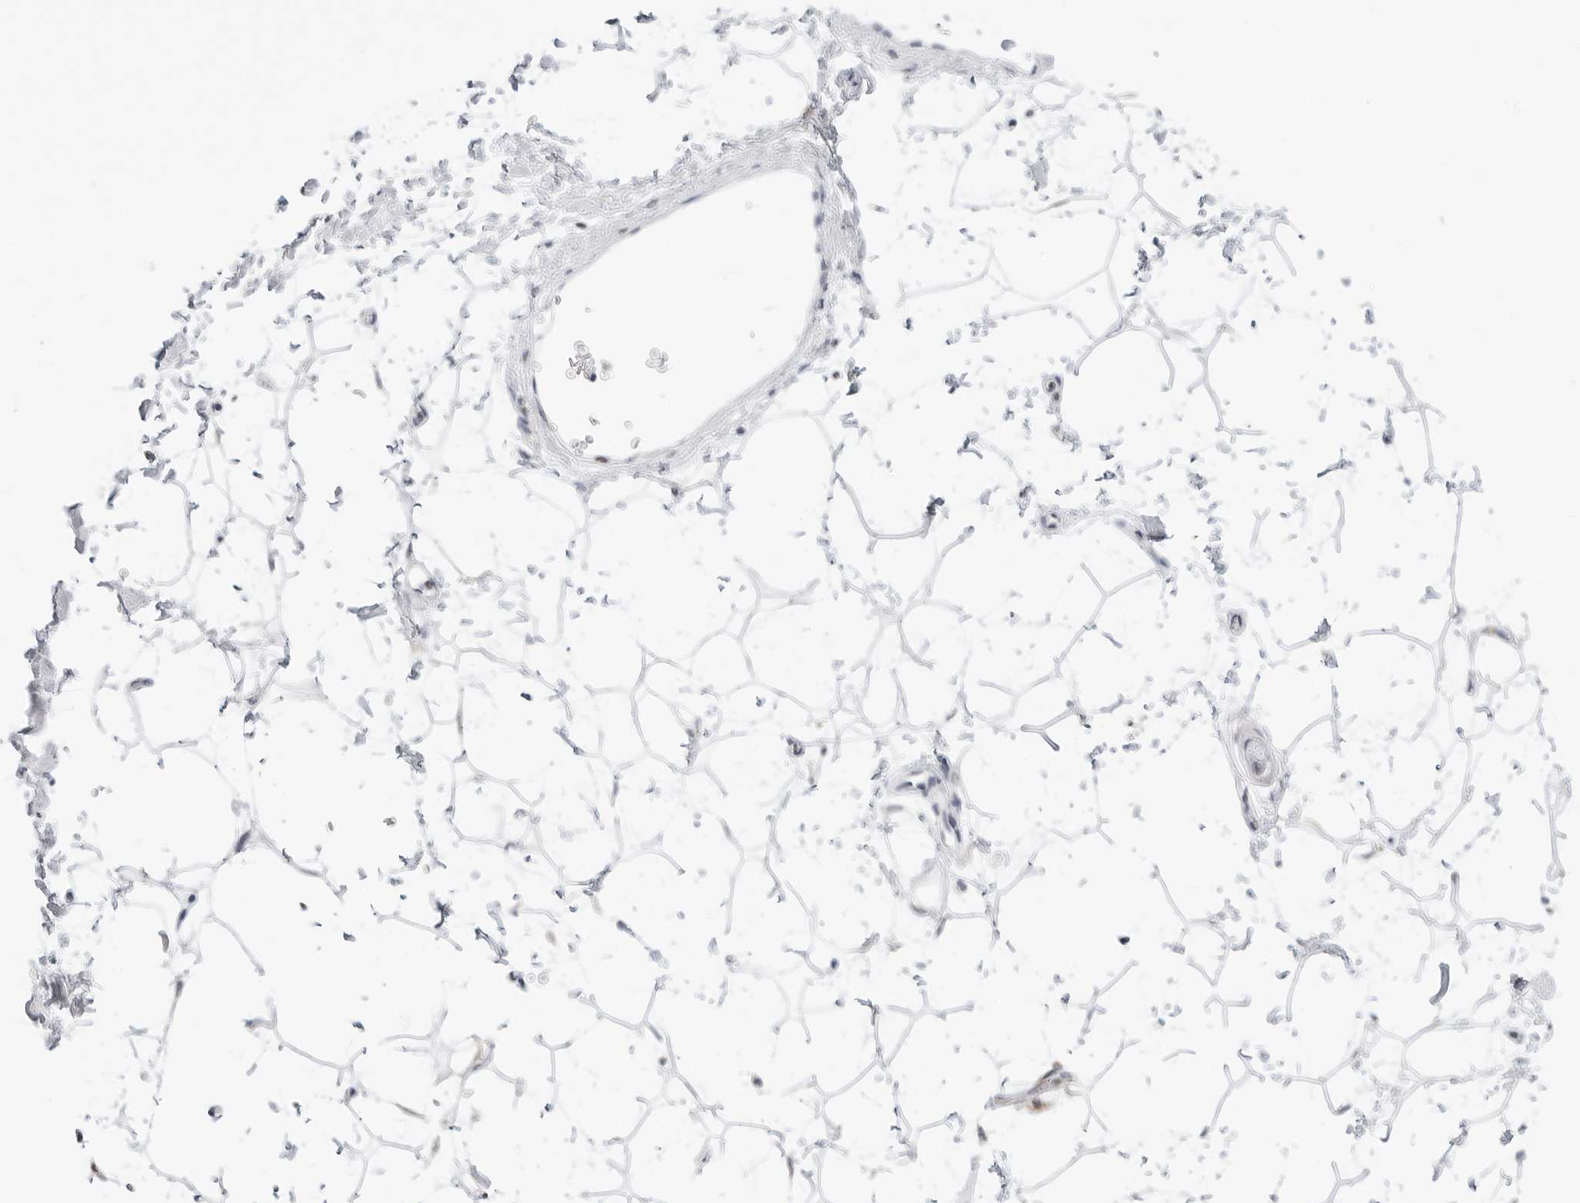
{"staining": {"intensity": "negative", "quantity": "none", "location": "none"}, "tissue": "adipose tissue", "cell_type": "Adipocytes", "image_type": "normal", "snomed": [{"axis": "morphology", "description": "Normal tissue, NOS"}, {"axis": "topography", "description": "Soft tissue"}], "caption": "IHC image of unremarkable human adipose tissue stained for a protein (brown), which displays no staining in adipocytes.", "gene": "THEM4", "patient": {"sex": "male", "age": 72}}